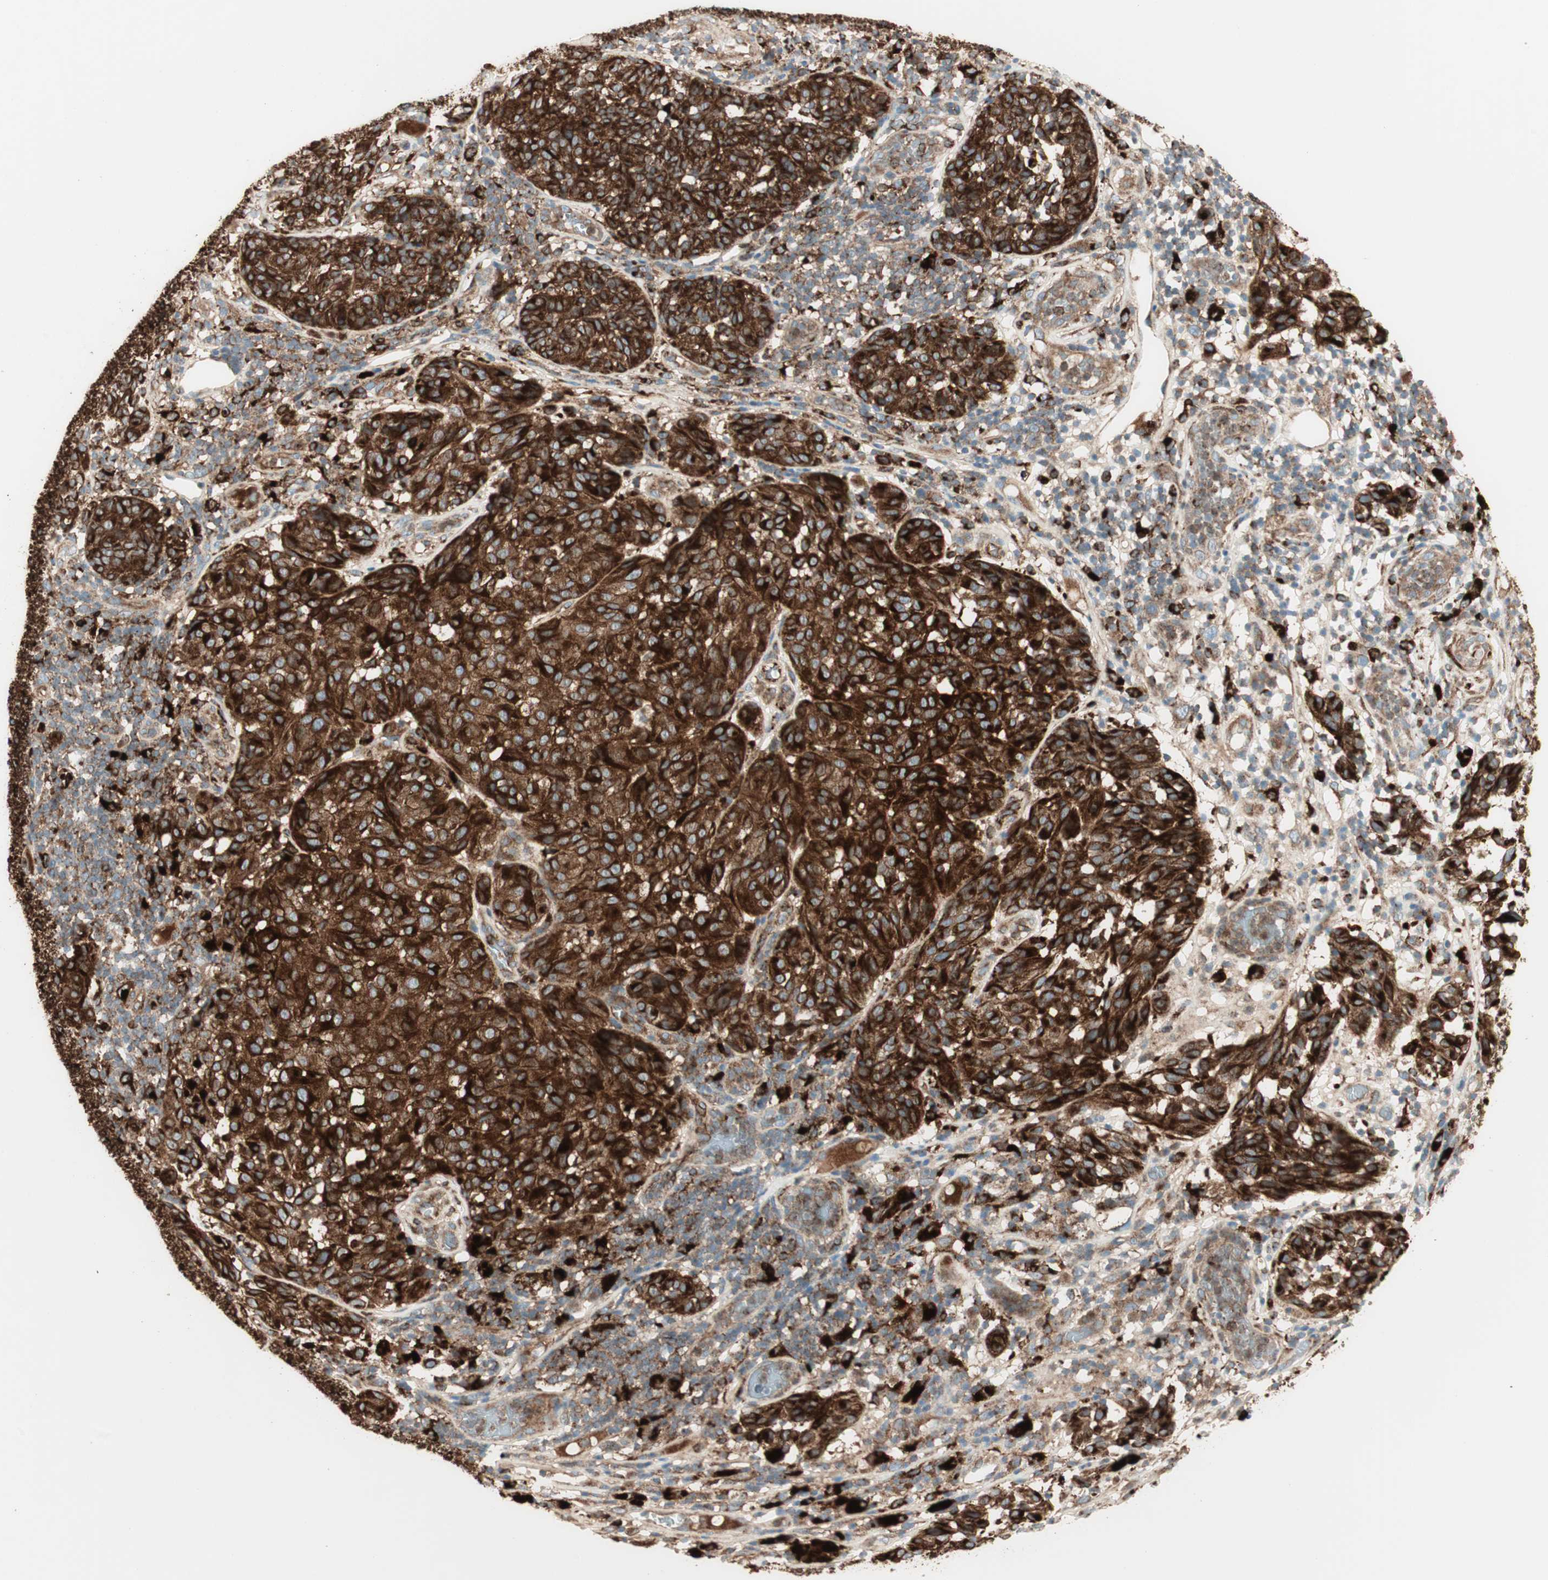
{"staining": {"intensity": "strong", "quantity": "25%-75%", "location": "cytoplasmic/membranous"}, "tissue": "melanoma", "cell_type": "Tumor cells", "image_type": "cancer", "snomed": [{"axis": "morphology", "description": "Malignant melanoma, NOS"}, {"axis": "topography", "description": "Skin"}], "caption": "High-magnification brightfield microscopy of melanoma stained with DAB (3,3'-diaminobenzidine) (brown) and counterstained with hematoxylin (blue). tumor cells exhibit strong cytoplasmic/membranous expression is appreciated in approximately25%-75% of cells.", "gene": "ATP6V1G1", "patient": {"sex": "female", "age": 46}}